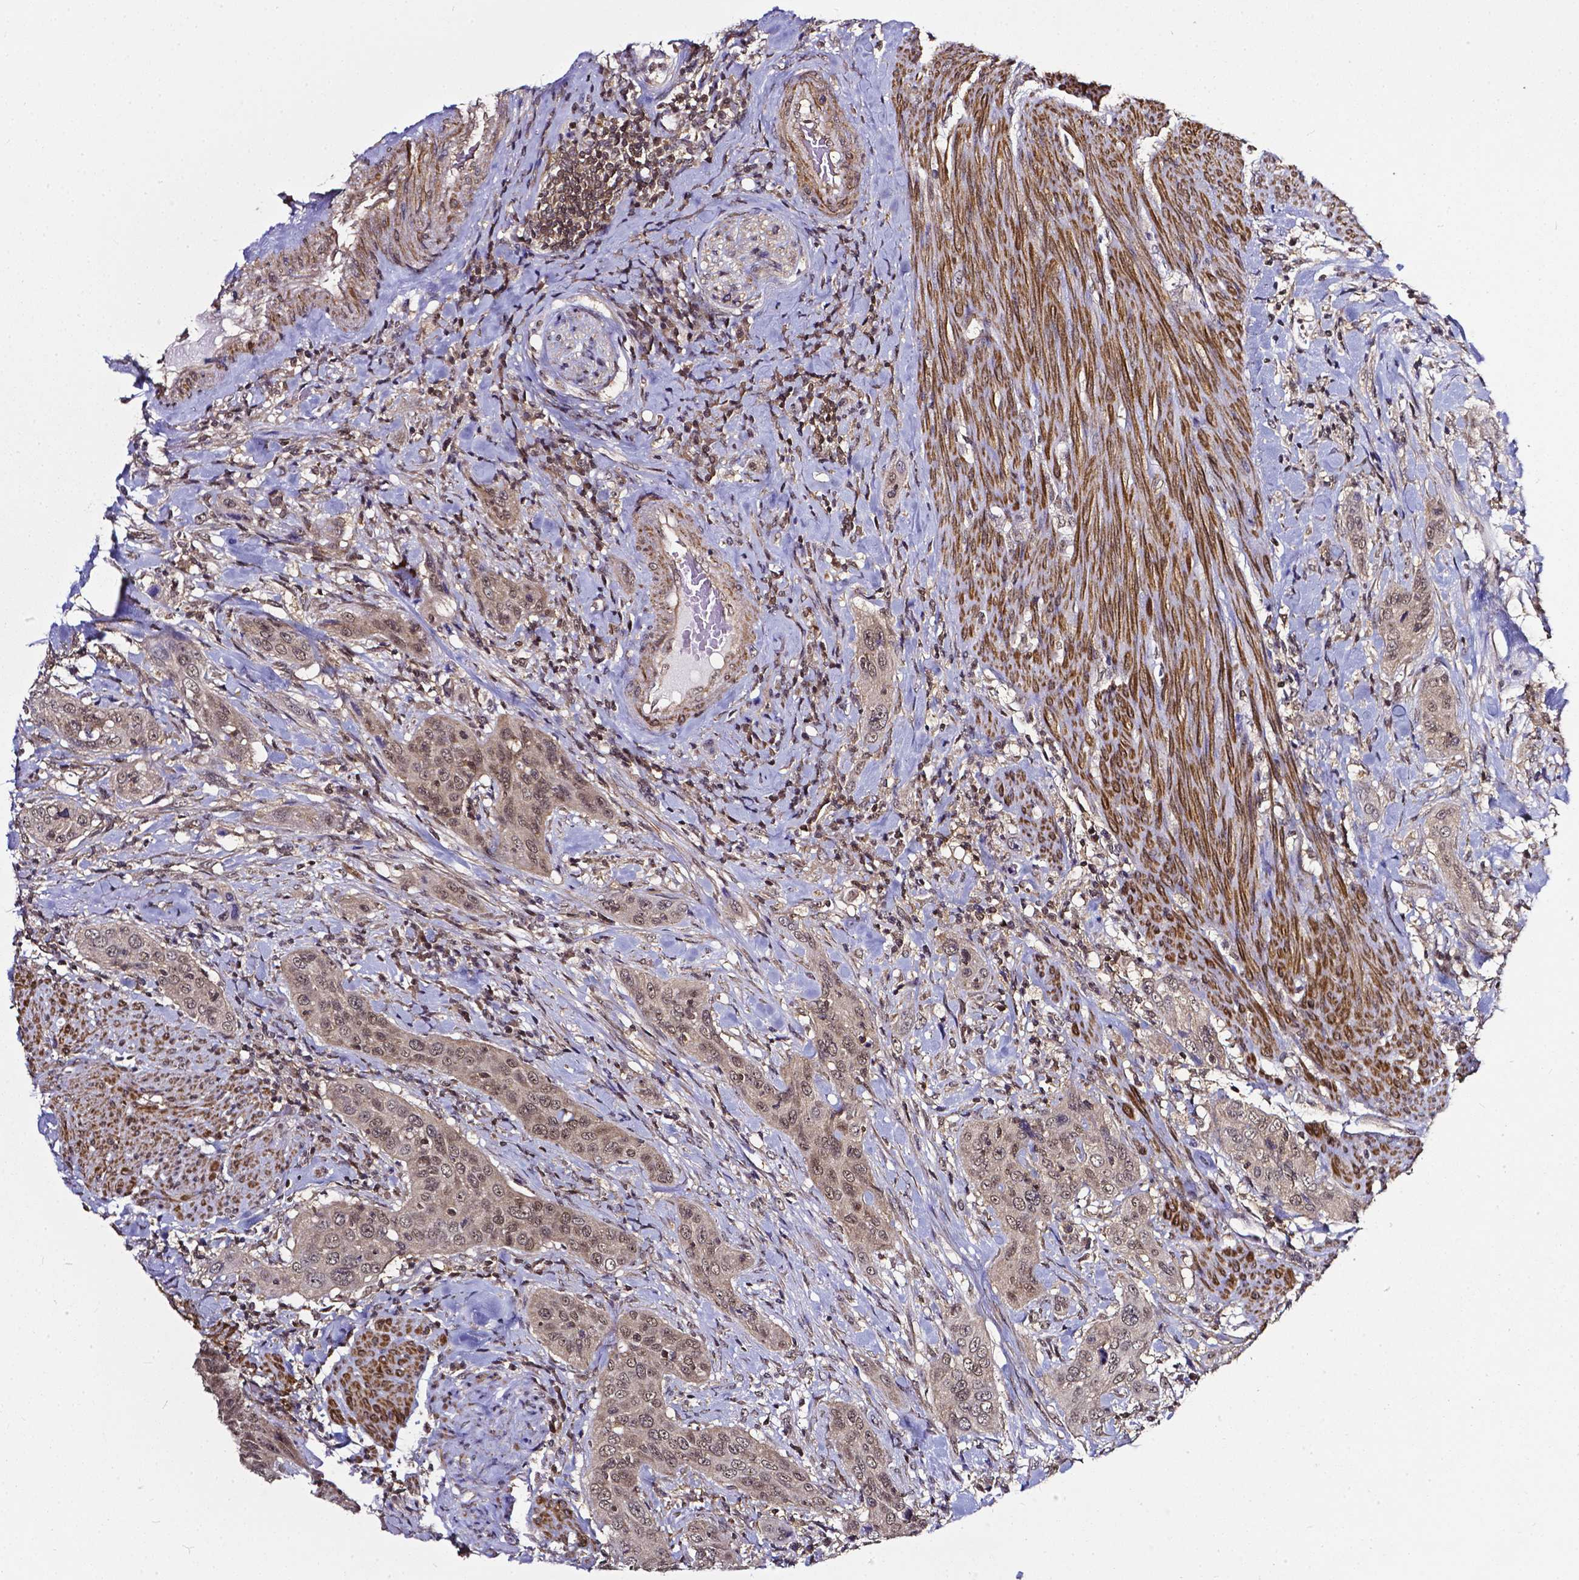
{"staining": {"intensity": "weak", "quantity": ">75%", "location": "nuclear"}, "tissue": "urothelial cancer", "cell_type": "Tumor cells", "image_type": "cancer", "snomed": [{"axis": "morphology", "description": "Urothelial carcinoma, High grade"}, {"axis": "topography", "description": "Urinary bladder"}], "caption": "Human high-grade urothelial carcinoma stained with a protein marker reveals weak staining in tumor cells.", "gene": "OTUB1", "patient": {"sex": "male", "age": 82}}